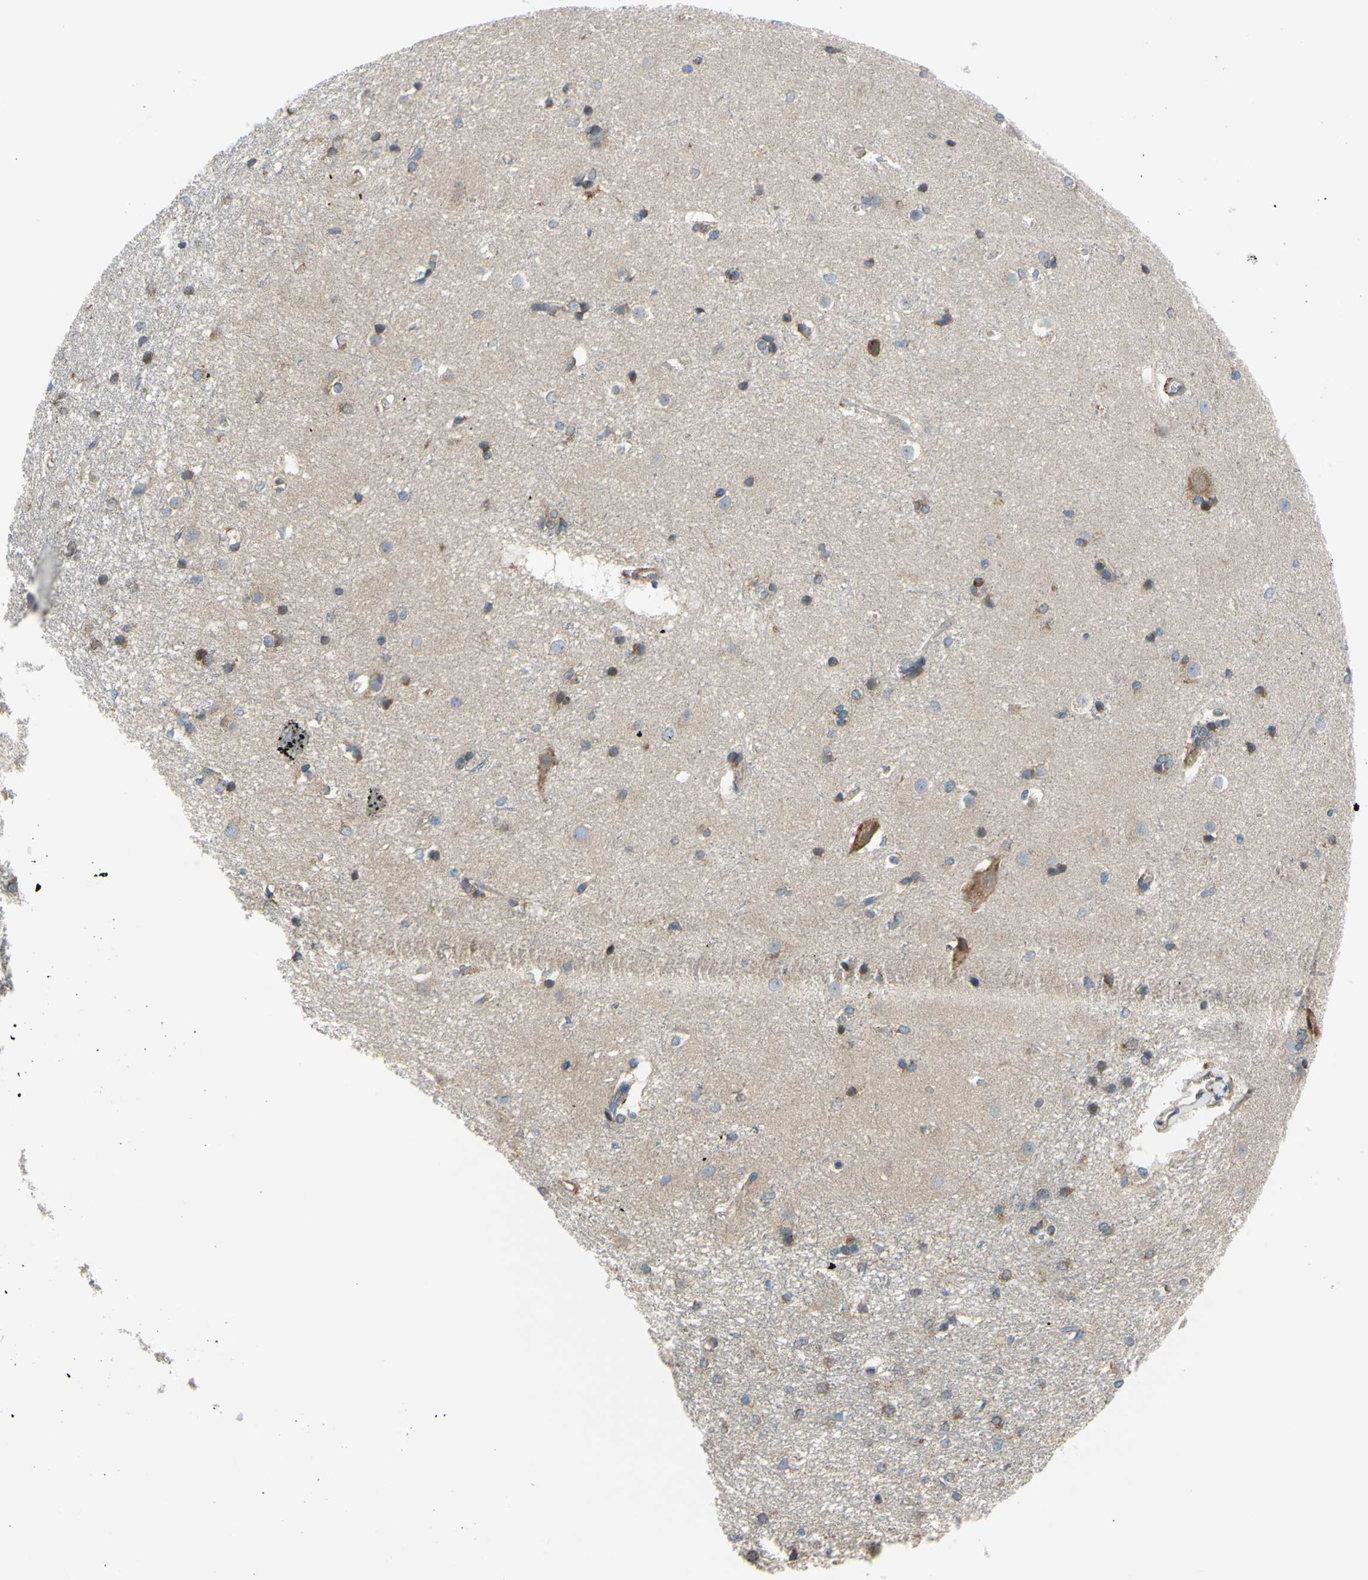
{"staining": {"intensity": "negative", "quantity": "none", "location": "none"}, "tissue": "caudate", "cell_type": "Glial cells", "image_type": "normal", "snomed": [{"axis": "morphology", "description": "Normal tissue, NOS"}, {"axis": "topography", "description": "Lateral ventricle wall"}], "caption": "Immunohistochemistry of normal human caudate demonstrates no positivity in glial cells. (DAB (3,3'-diaminobenzidine) immunohistochemistry (IHC) with hematoxylin counter stain).", "gene": "BMF", "patient": {"sex": "female", "age": 19}}